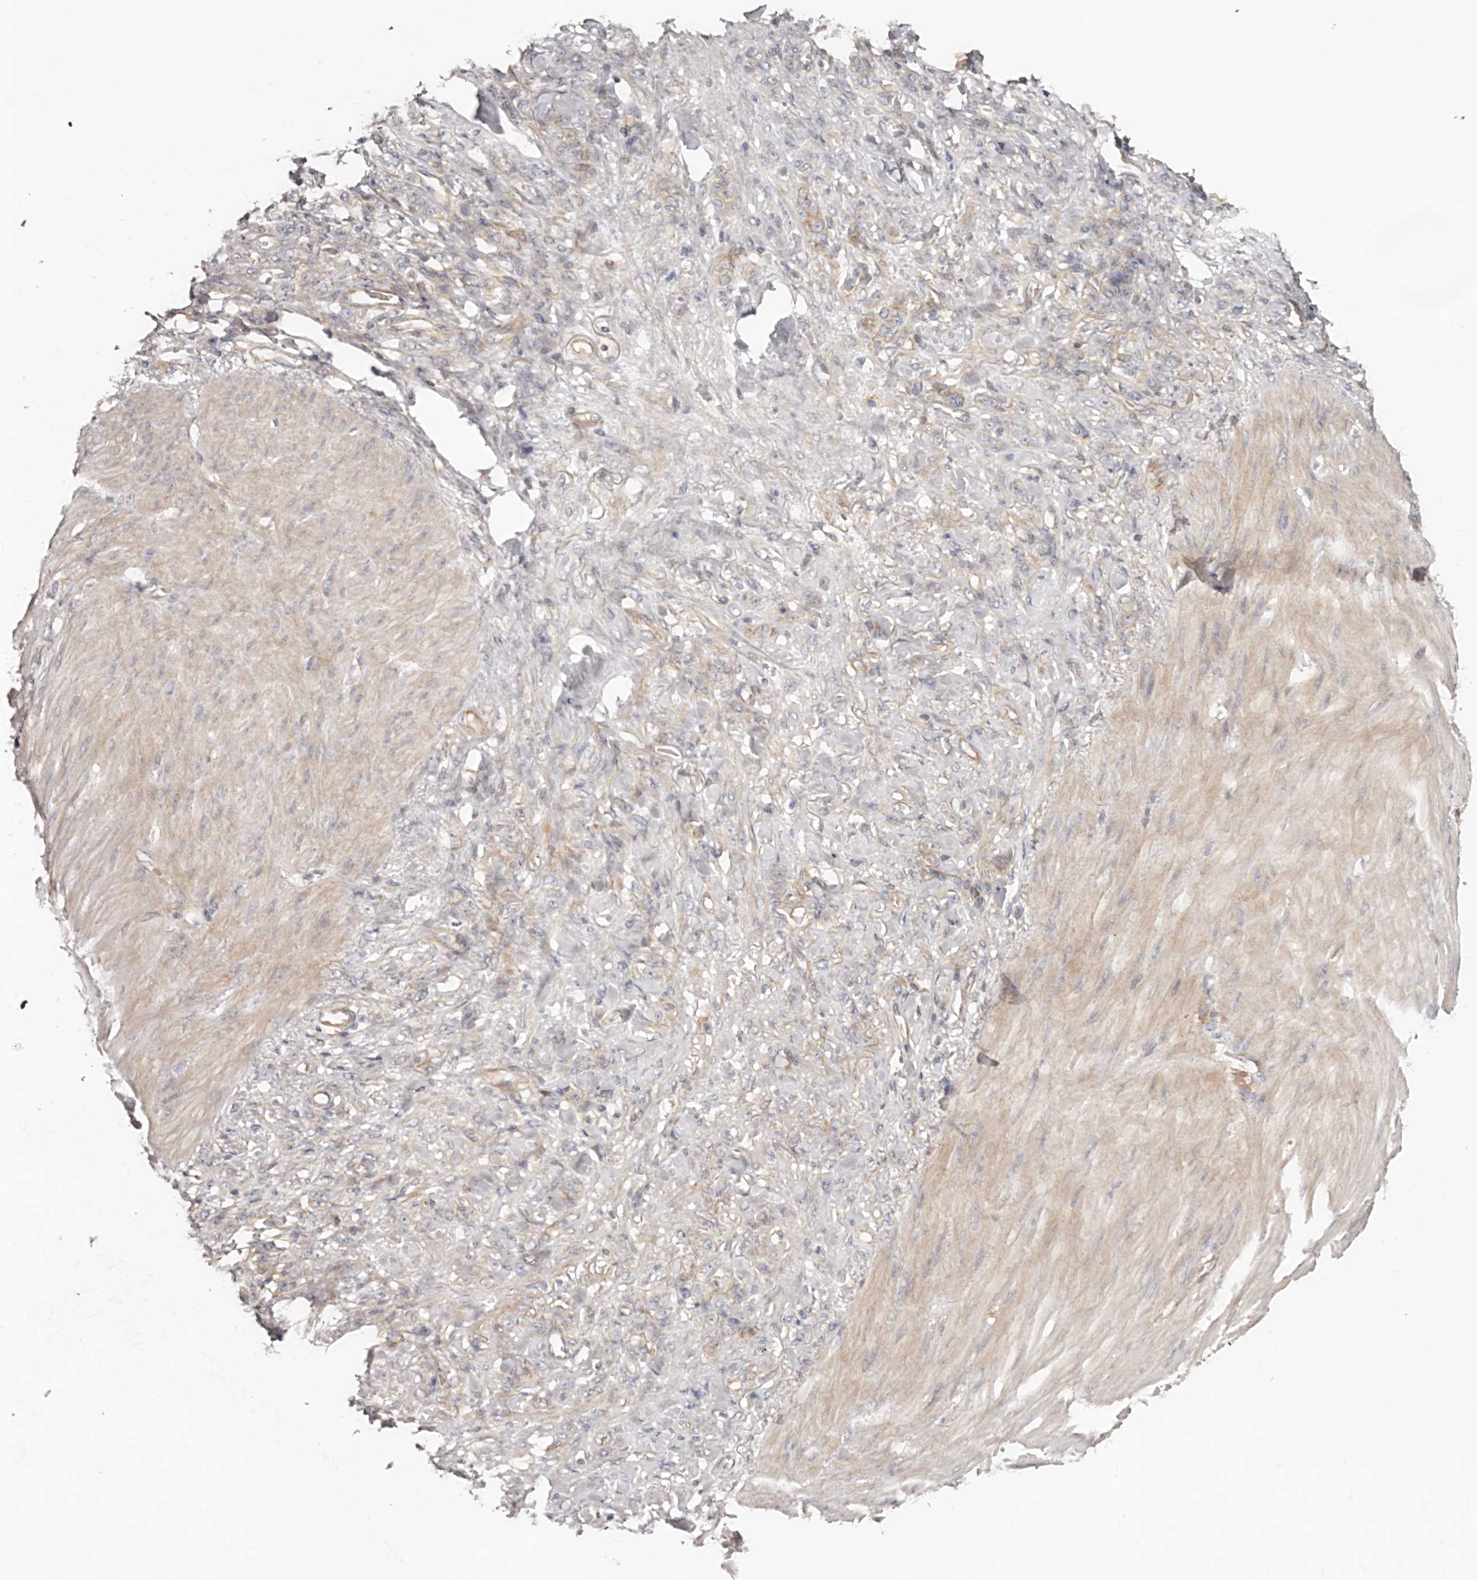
{"staining": {"intensity": "negative", "quantity": "none", "location": "none"}, "tissue": "stomach cancer", "cell_type": "Tumor cells", "image_type": "cancer", "snomed": [{"axis": "morphology", "description": "Normal tissue, NOS"}, {"axis": "morphology", "description": "Adenocarcinoma, NOS"}, {"axis": "topography", "description": "Stomach"}], "caption": "DAB immunohistochemical staining of human adenocarcinoma (stomach) exhibits no significant positivity in tumor cells.", "gene": "DMRT2", "patient": {"sex": "male", "age": 82}}